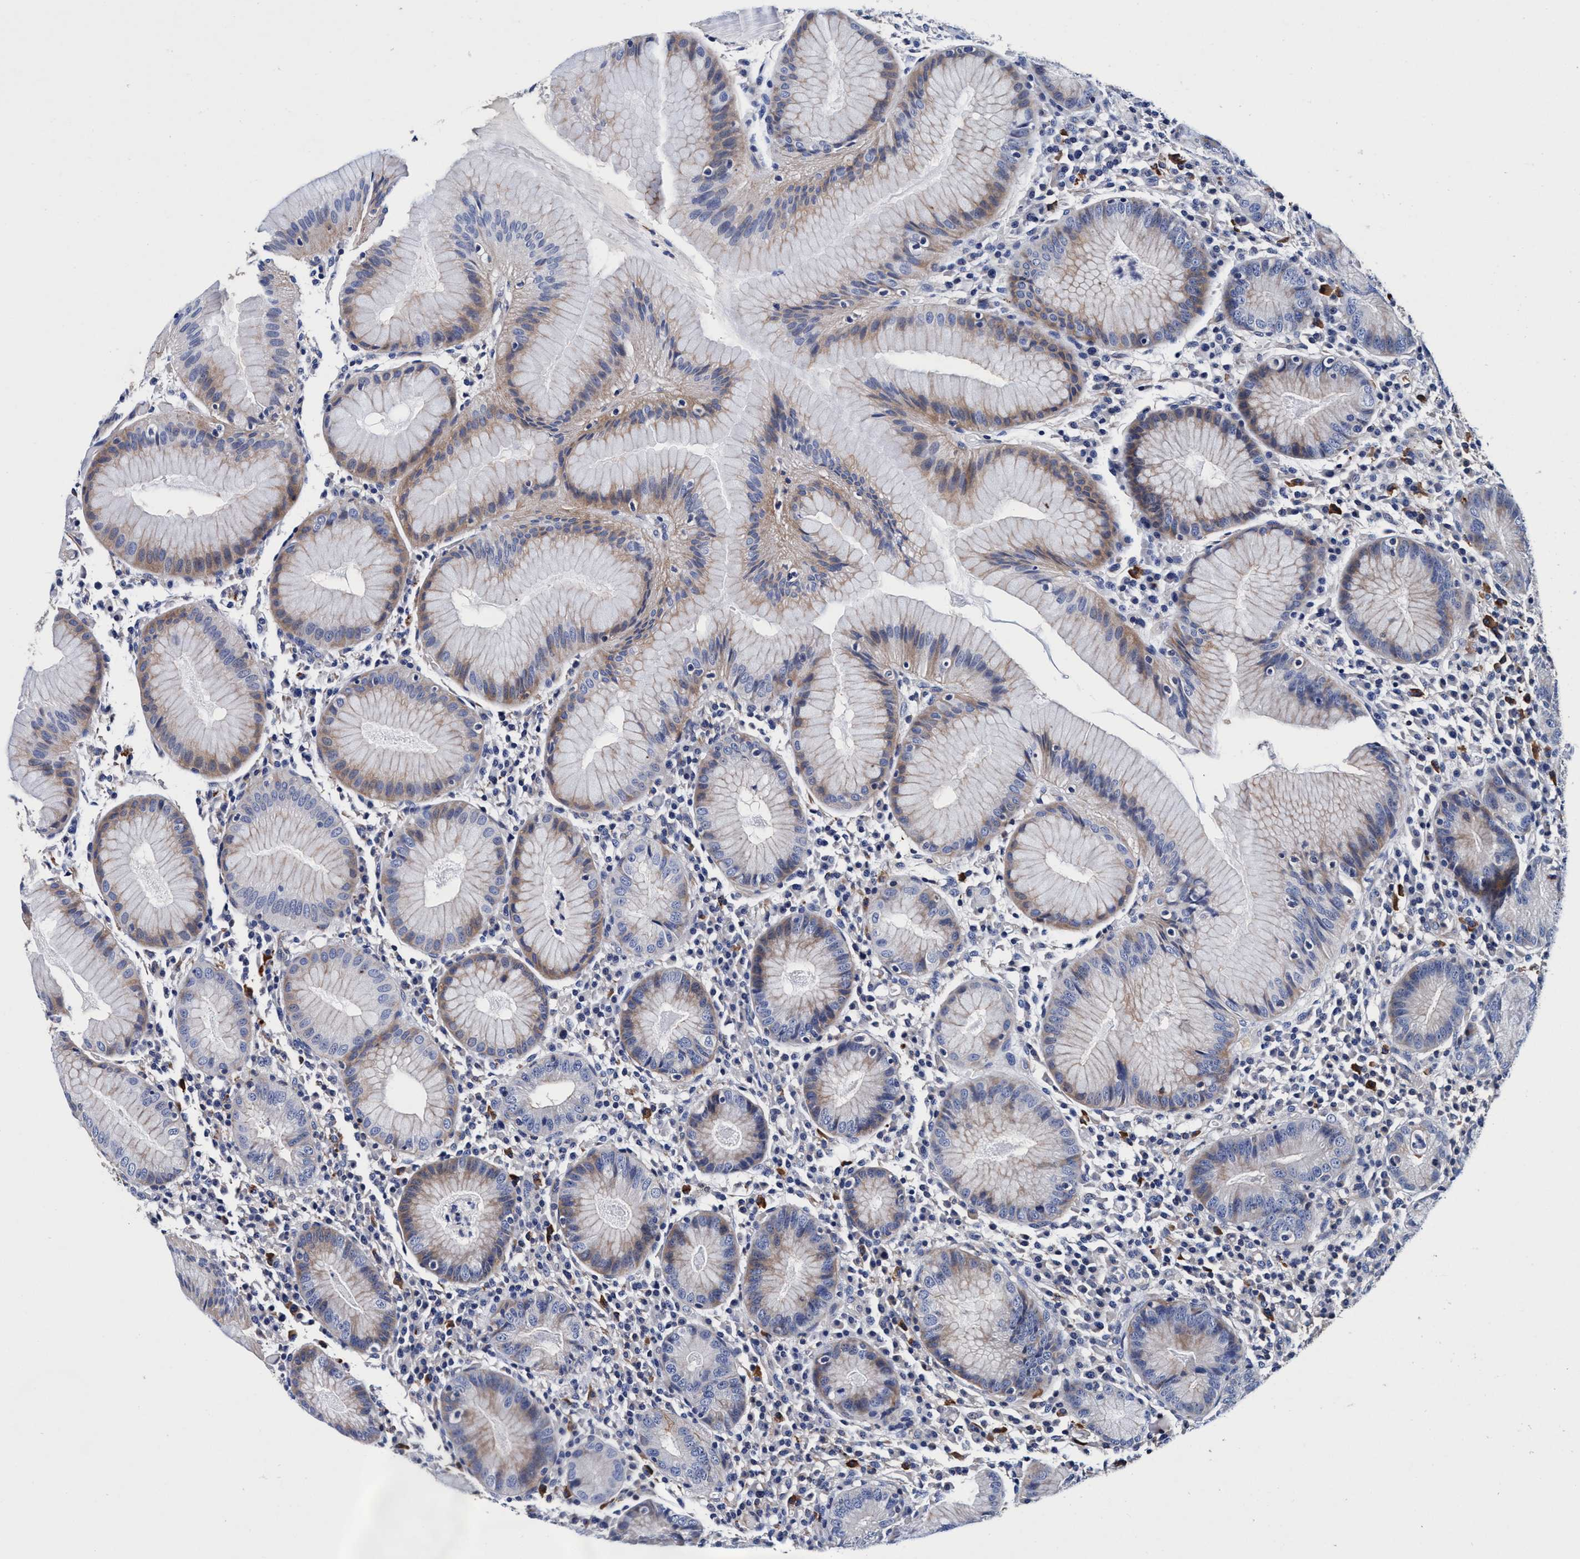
{"staining": {"intensity": "moderate", "quantity": "25%-75%", "location": "cytoplasmic/membranous"}, "tissue": "stomach", "cell_type": "Glandular cells", "image_type": "normal", "snomed": [{"axis": "morphology", "description": "Normal tissue, NOS"}, {"axis": "topography", "description": "Stomach"}, {"axis": "topography", "description": "Stomach, lower"}], "caption": "The immunohistochemical stain labels moderate cytoplasmic/membranous expression in glandular cells of unremarkable stomach. (IHC, brightfield microscopy, high magnification).", "gene": "RNF208", "patient": {"sex": "female", "age": 75}}